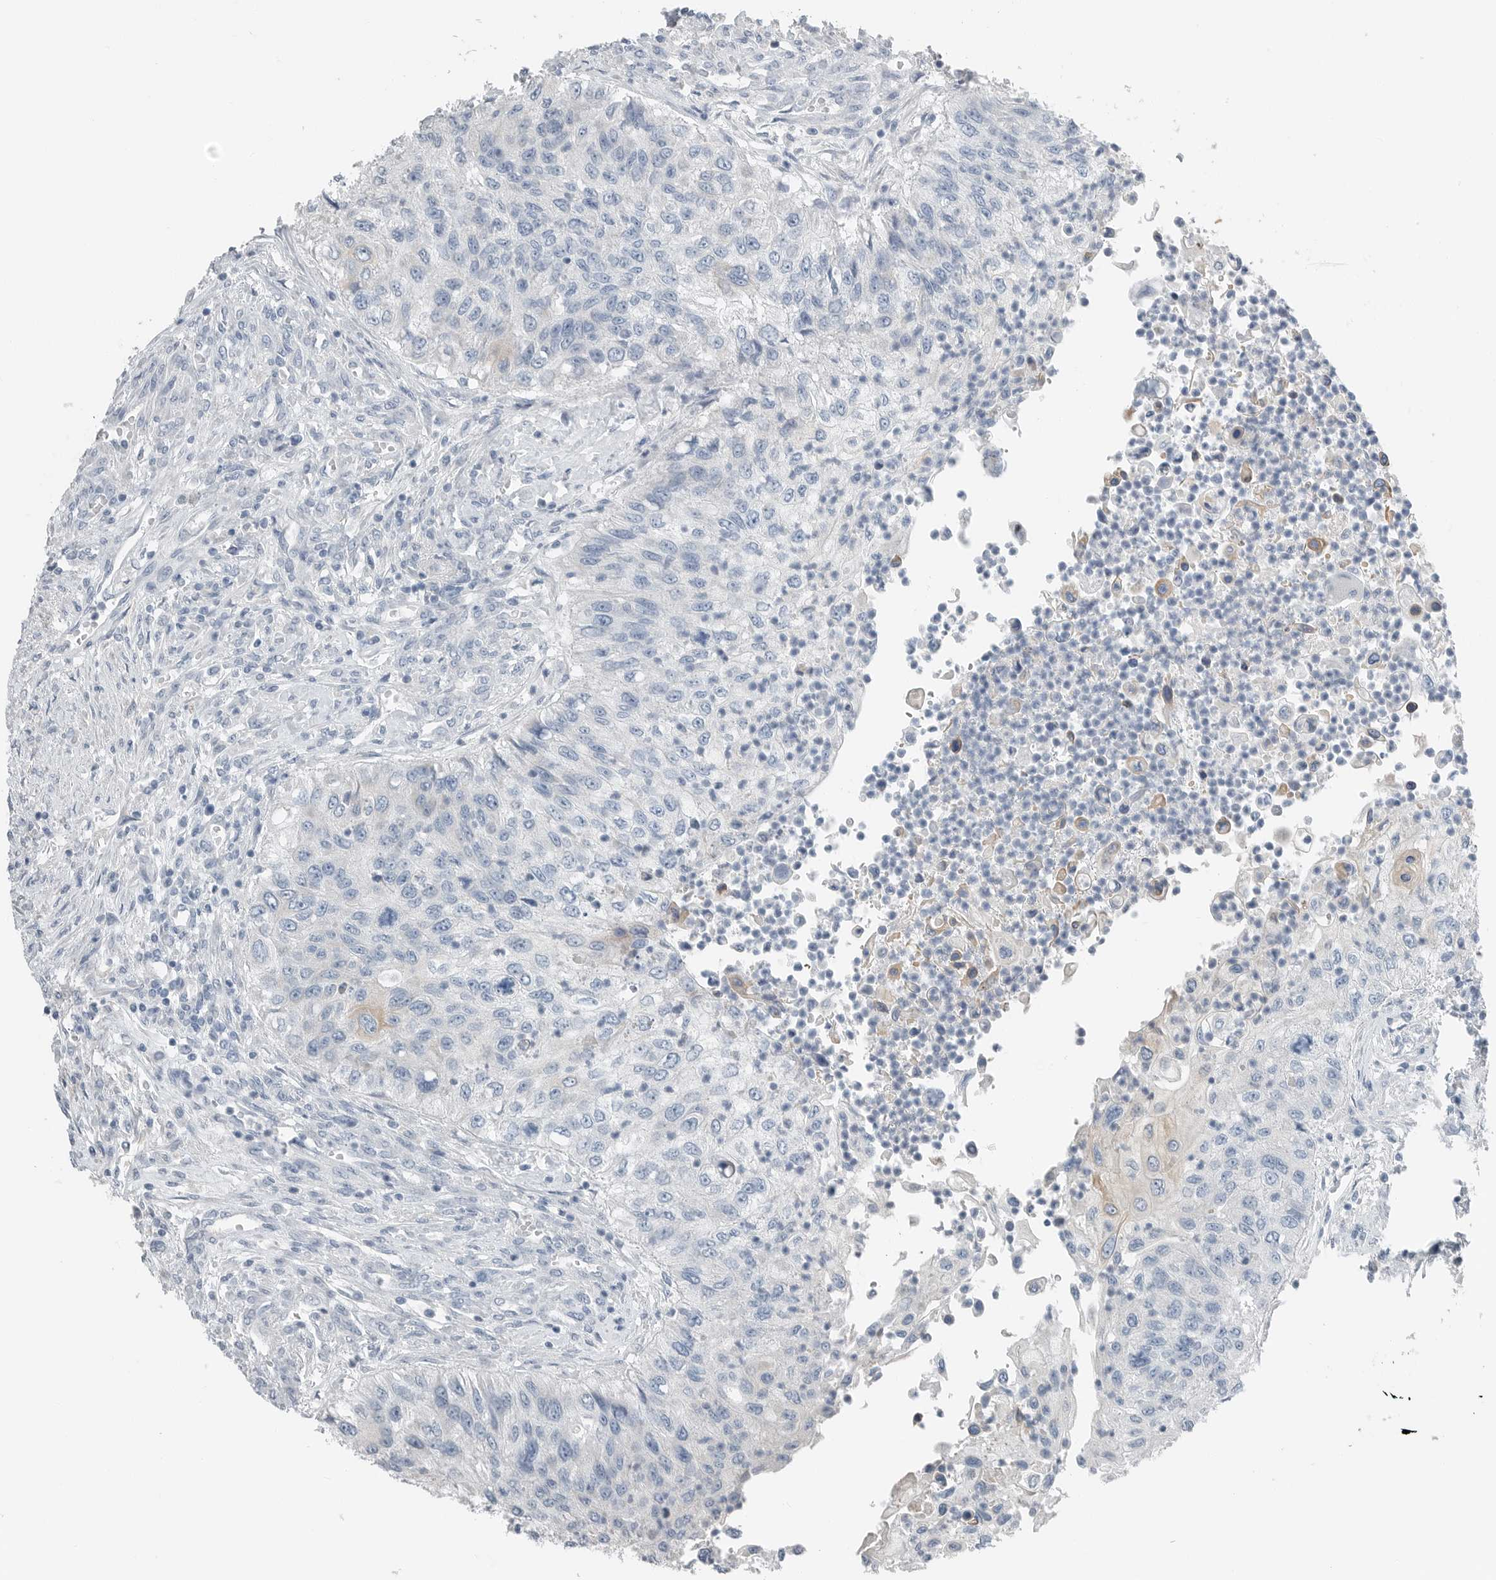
{"staining": {"intensity": "negative", "quantity": "none", "location": "none"}, "tissue": "urothelial cancer", "cell_type": "Tumor cells", "image_type": "cancer", "snomed": [{"axis": "morphology", "description": "Urothelial carcinoma, High grade"}, {"axis": "topography", "description": "Urinary bladder"}], "caption": "Urothelial cancer was stained to show a protein in brown. There is no significant positivity in tumor cells.", "gene": "SERPINB7", "patient": {"sex": "female", "age": 60}}